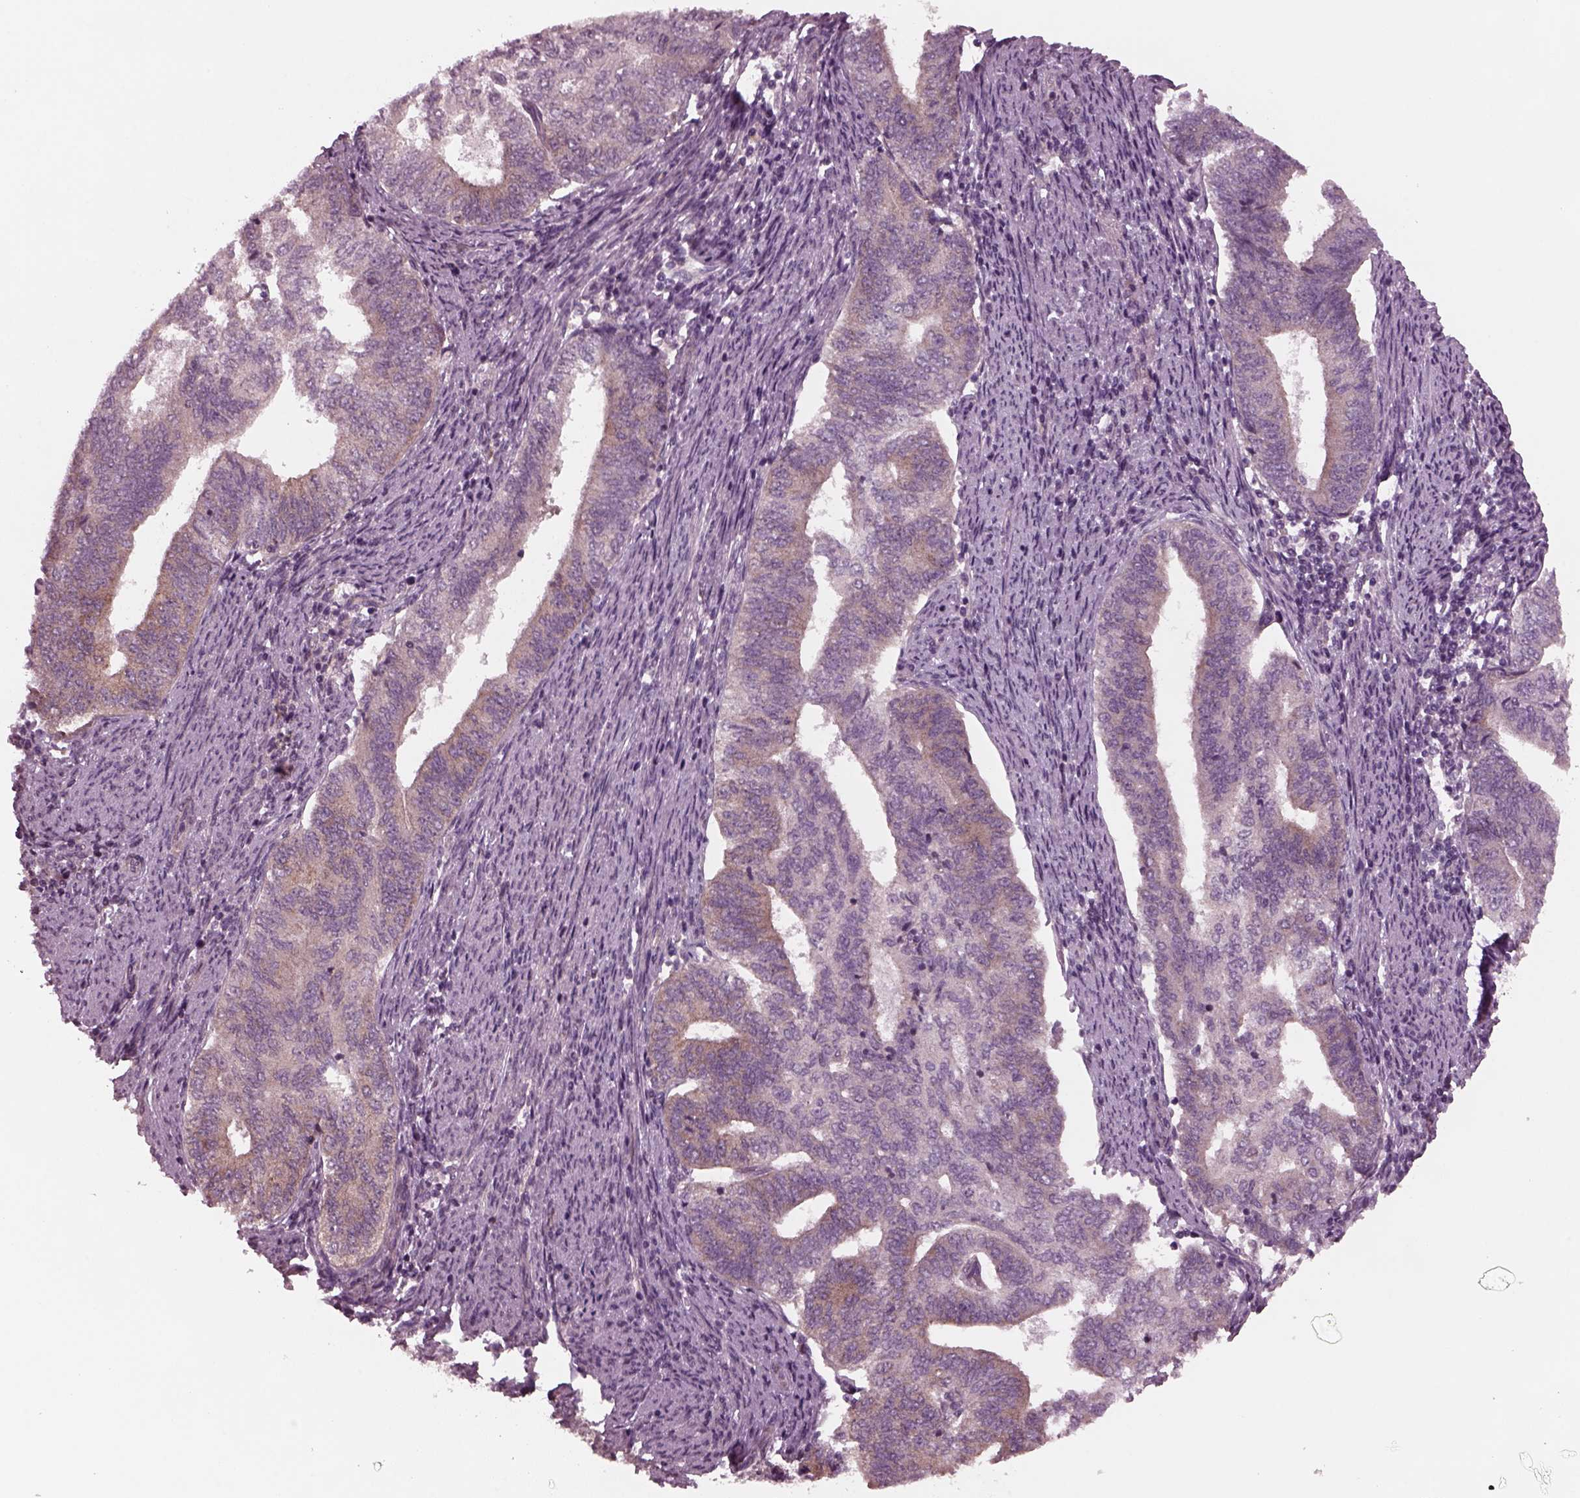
{"staining": {"intensity": "moderate", "quantity": "25%-75%", "location": "cytoplasmic/membranous"}, "tissue": "endometrial cancer", "cell_type": "Tumor cells", "image_type": "cancer", "snomed": [{"axis": "morphology", "description": "Adenocarcinoma, NOS"}, {"axis": "topography", "description": "Endometrium"}], "caption": "Human adenocarcinoma (endometrial) stained with a brown dye exhibits moderate cytoplasmic/membranous positive positivity in about 25%-75% of tumor cells.", "gene": "TUBG1", "patient": {"sex": "female", "age": 65}}